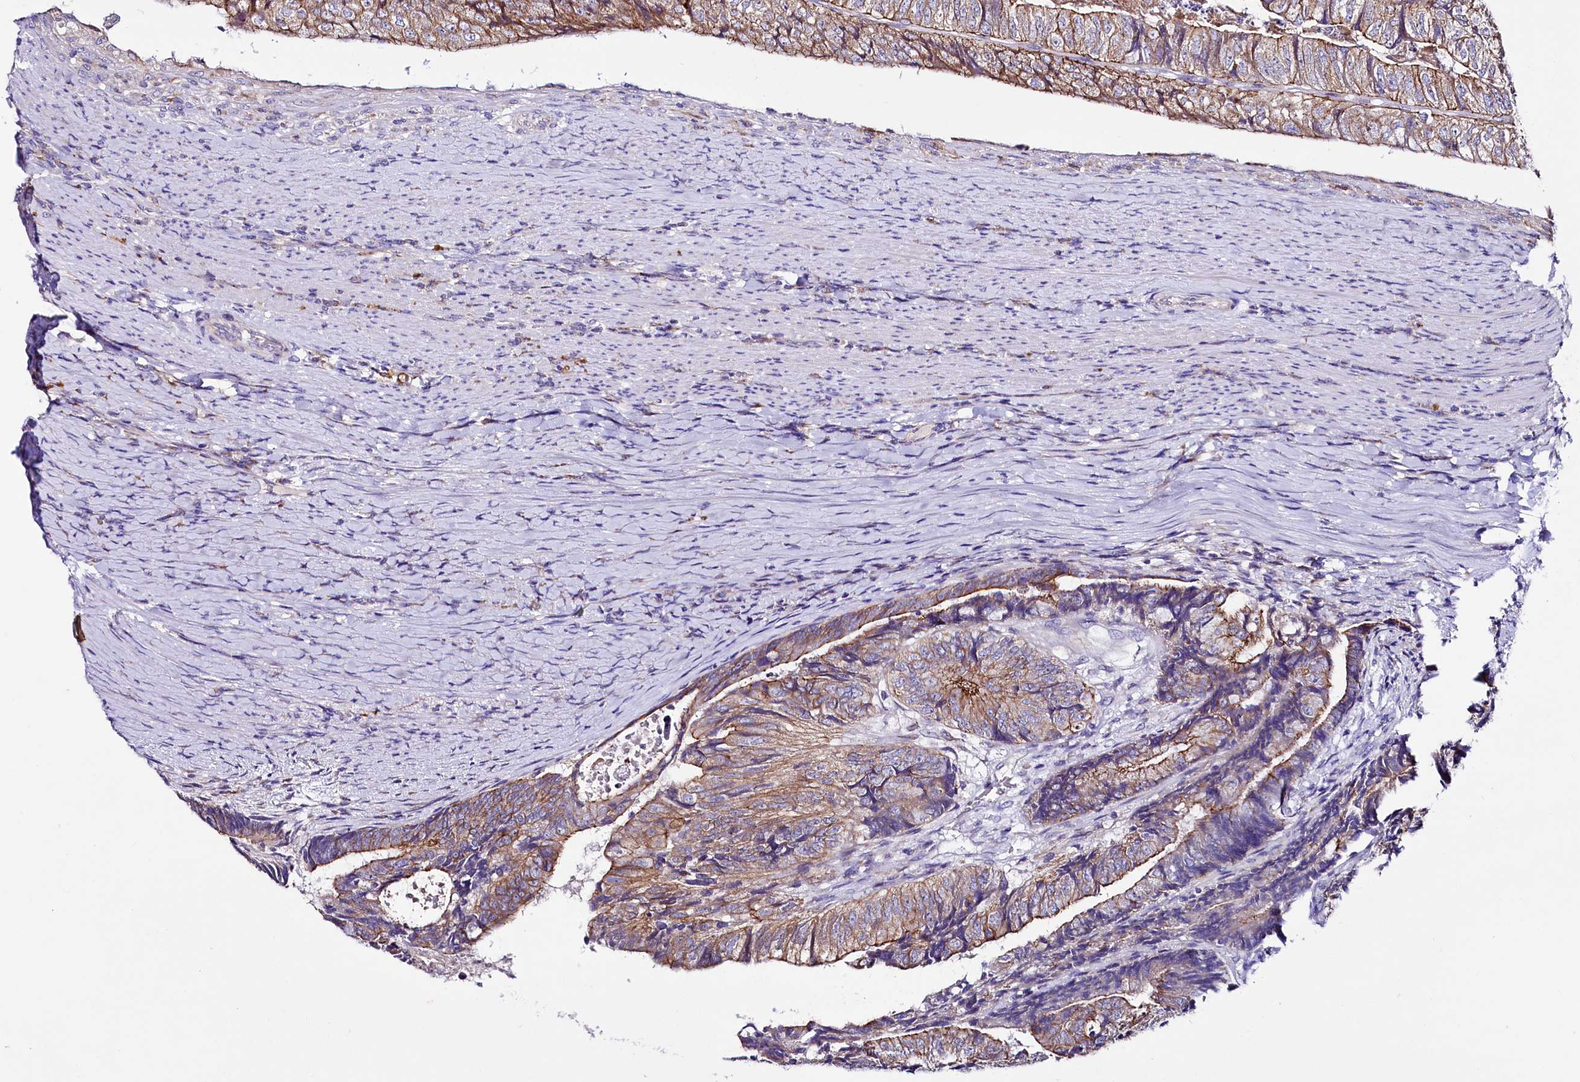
{"staining": {"intensity": "moderate", "quantity": ">75%", "location": "cytoplasmic/membranous"}, "tissue": "colorectal cancer", "cell_type": "Tumor cells", "image_type": "cancer", "snomed": [{"axis": "morphology", "description": "Adenocarcinoma, NOS"}, {"axis": "topography", "description": "Colon"}], "caption": "Protein staining of colorectal cancer tissue displays moderate cytoplasmic/membranous expression in about >75% of tumor cells.", "gene": "SACM1L", "patient": {"sex": "female", "age": 67}}